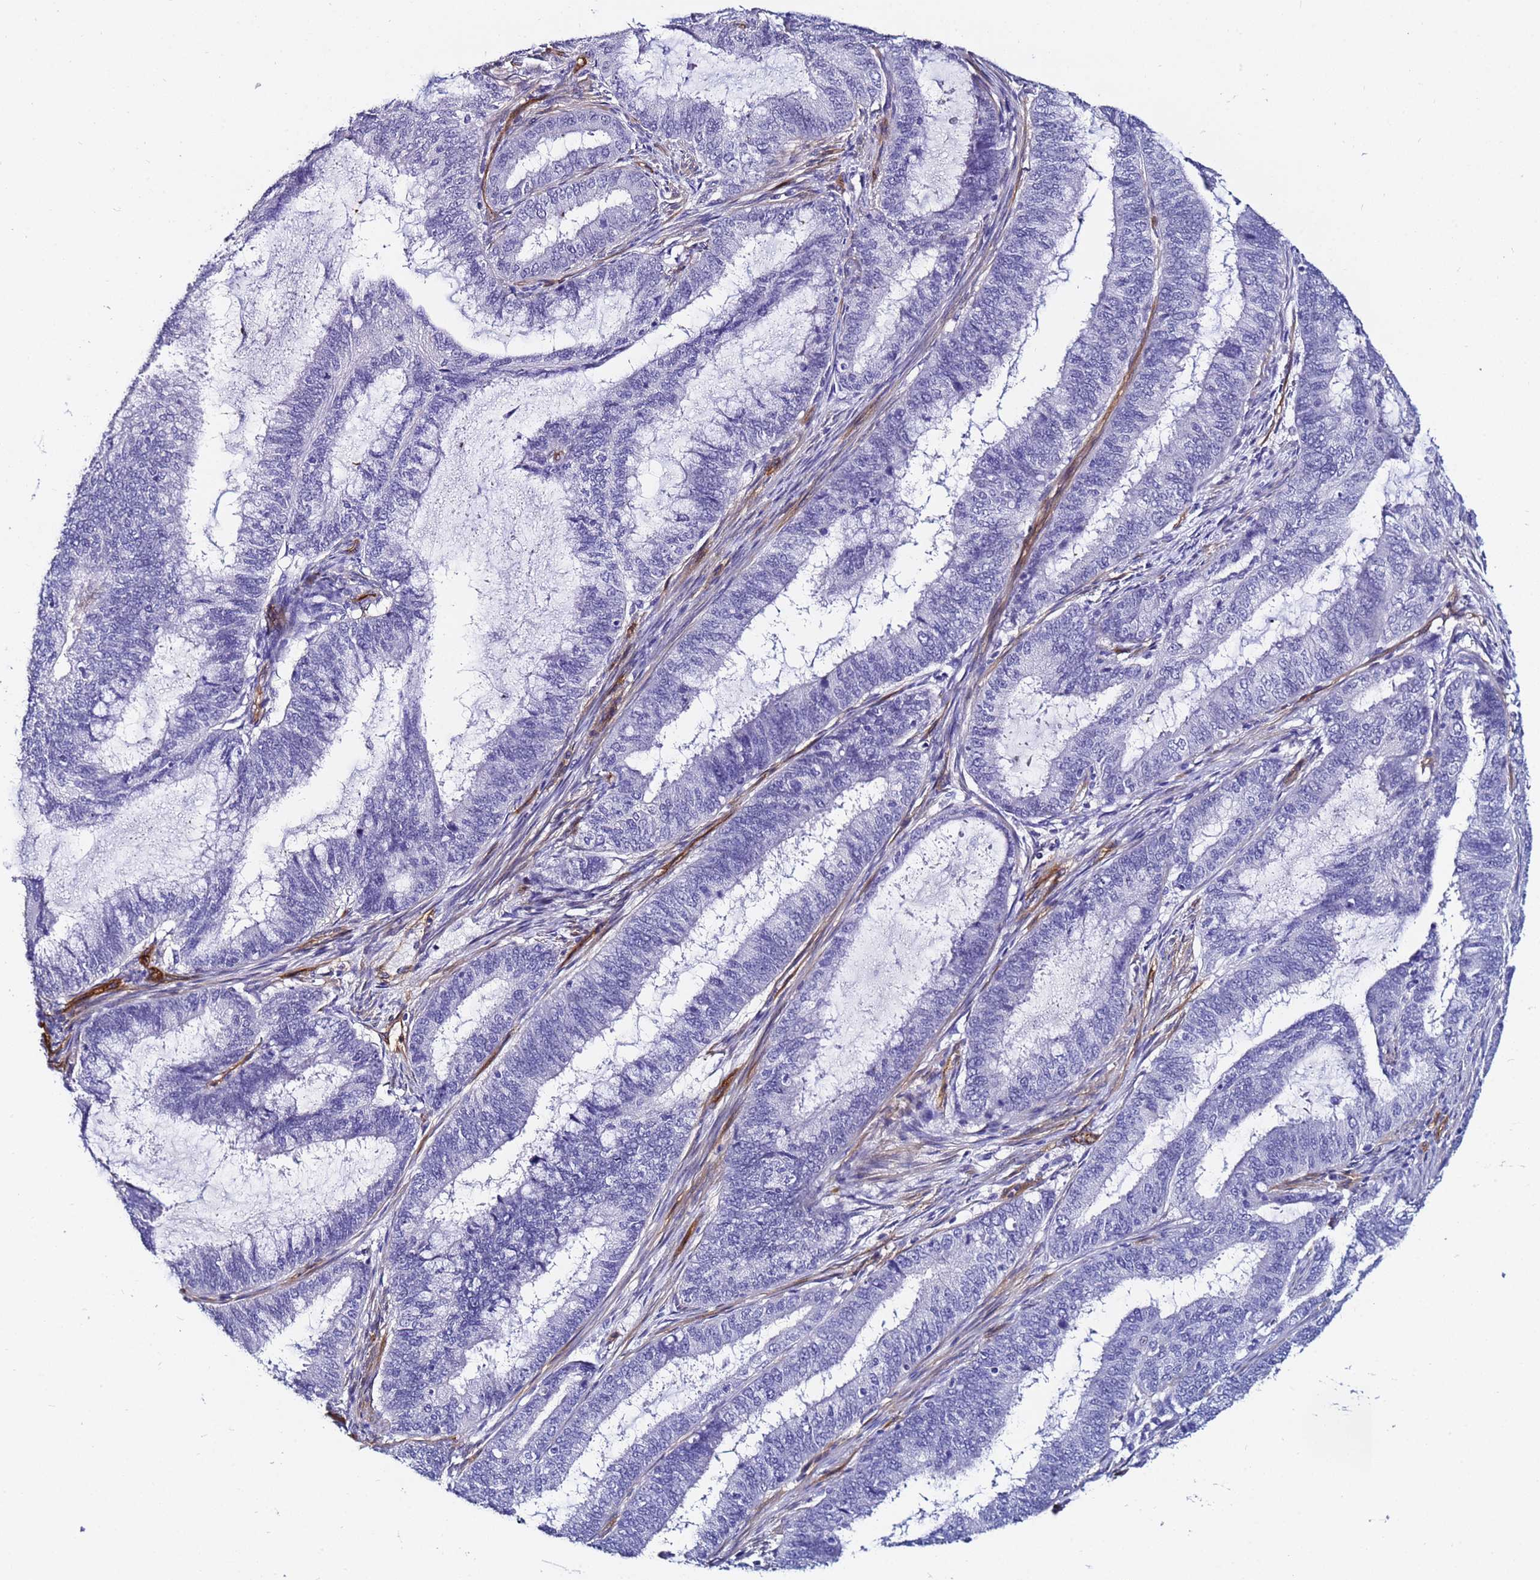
{"staining": {"intensity": "negative", "quantity": "none", "location": "none"}, "tissue": "endometrial cancer", "cell_type": "Tumor cells", "image_type": "cancer", "snomed": [{"axis": "morphology", "description": "Adenocarcinoma, NOS"}, {"axis": "topography", "description": "Endometrium"}], "caption": "Micrograph shows no significant protein staining in tumor cells of endometrial cancer.", "gene": "DEFB104A", "patient": {"sex": "female", "age": 51}}